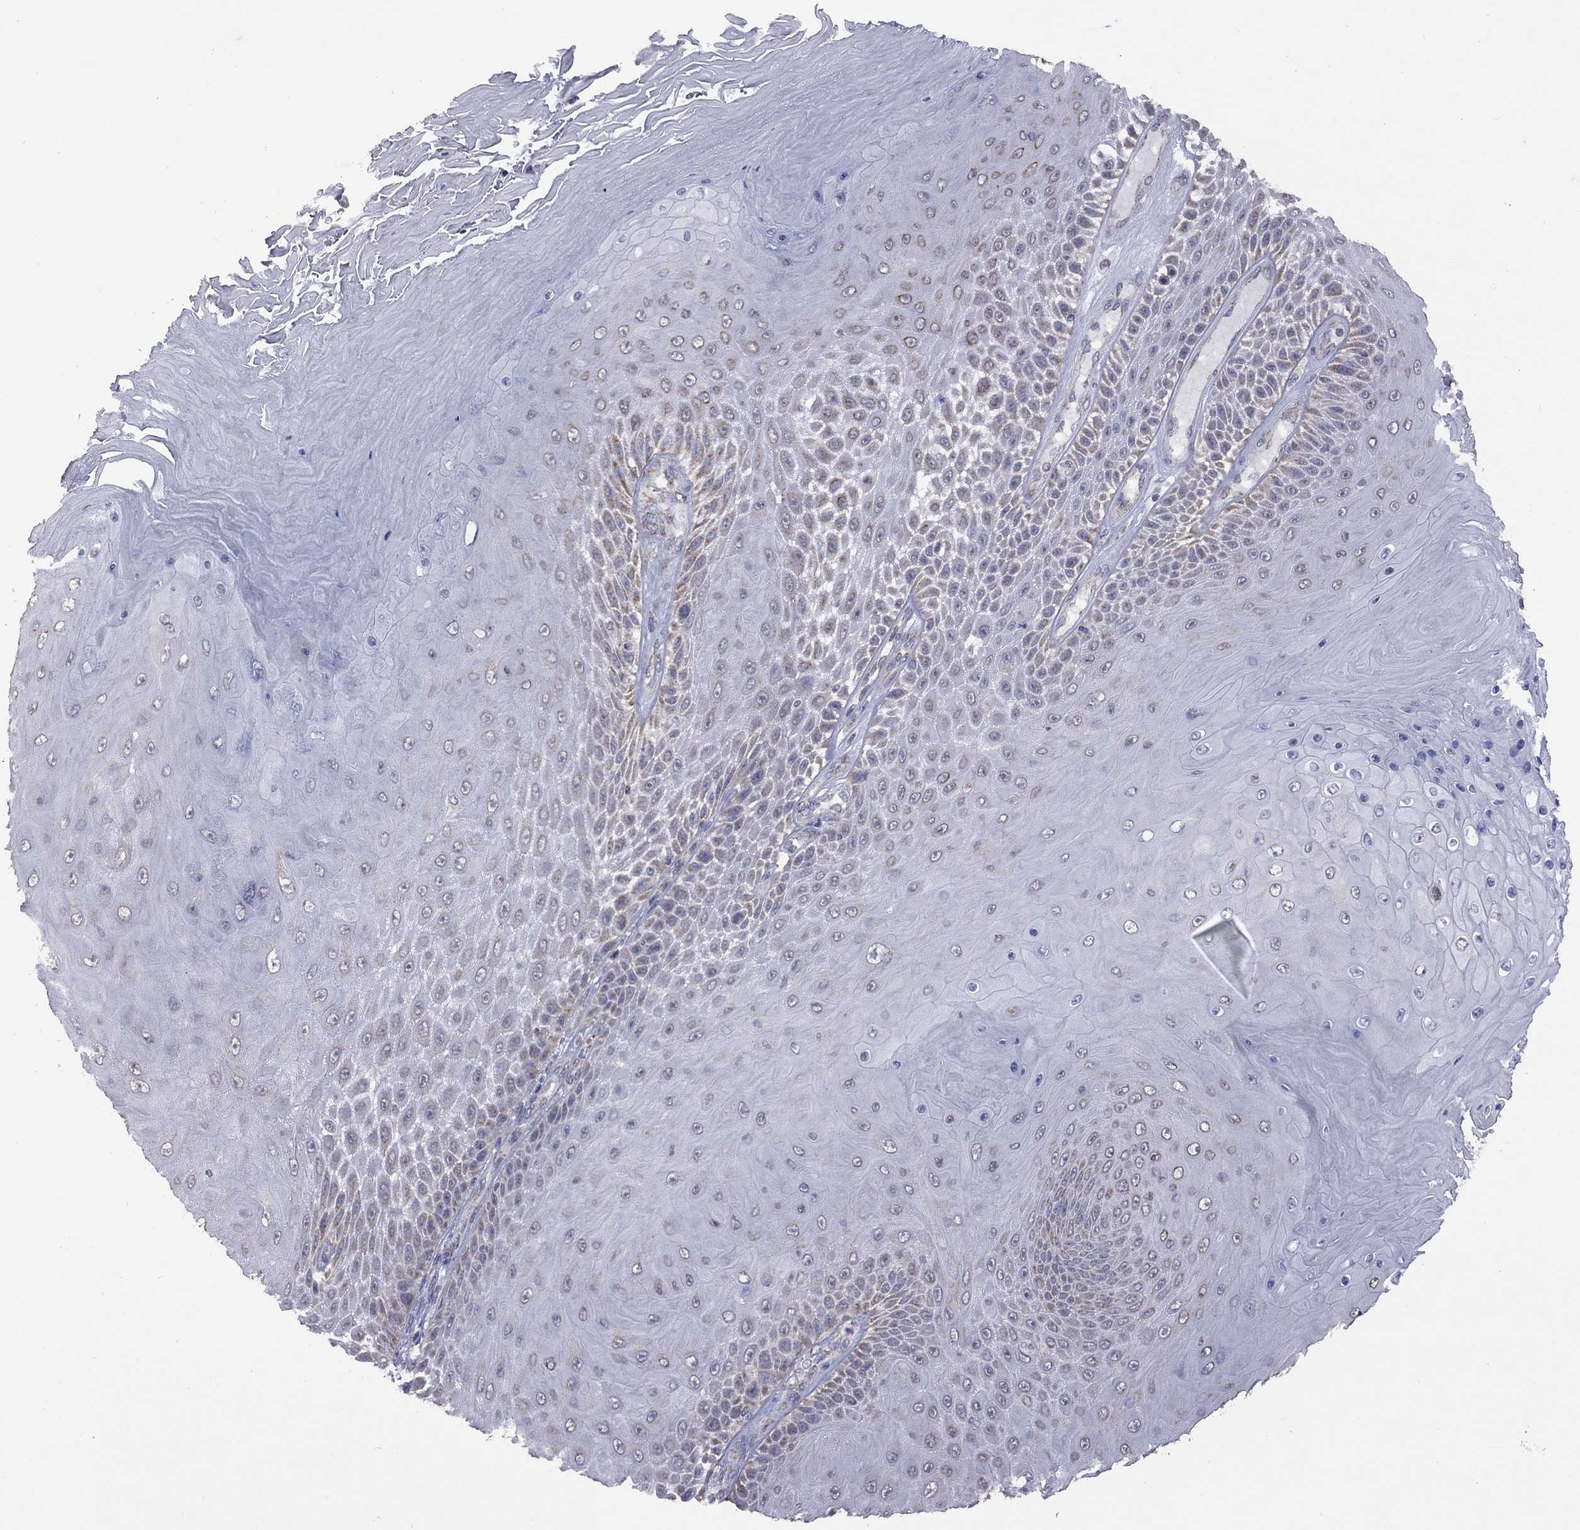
{"staining": {"intensity": "negative", "quantity": "none", "location": "none"}, "tissue": "skin cancer", "cell_type": "Tumor cells", "image_type": "cancer", "snomed": [{"axis": "morphology", "description": "Squamous cell carcinoma, NOS"}, {"axis": "topography", "description": "Skin"}], "caption": "This is an IHC image of human skin cancer. There is no positivity in tumor cells.", "gene": "NDUFB1", "patient": {"sex": "male", "age": 62}}